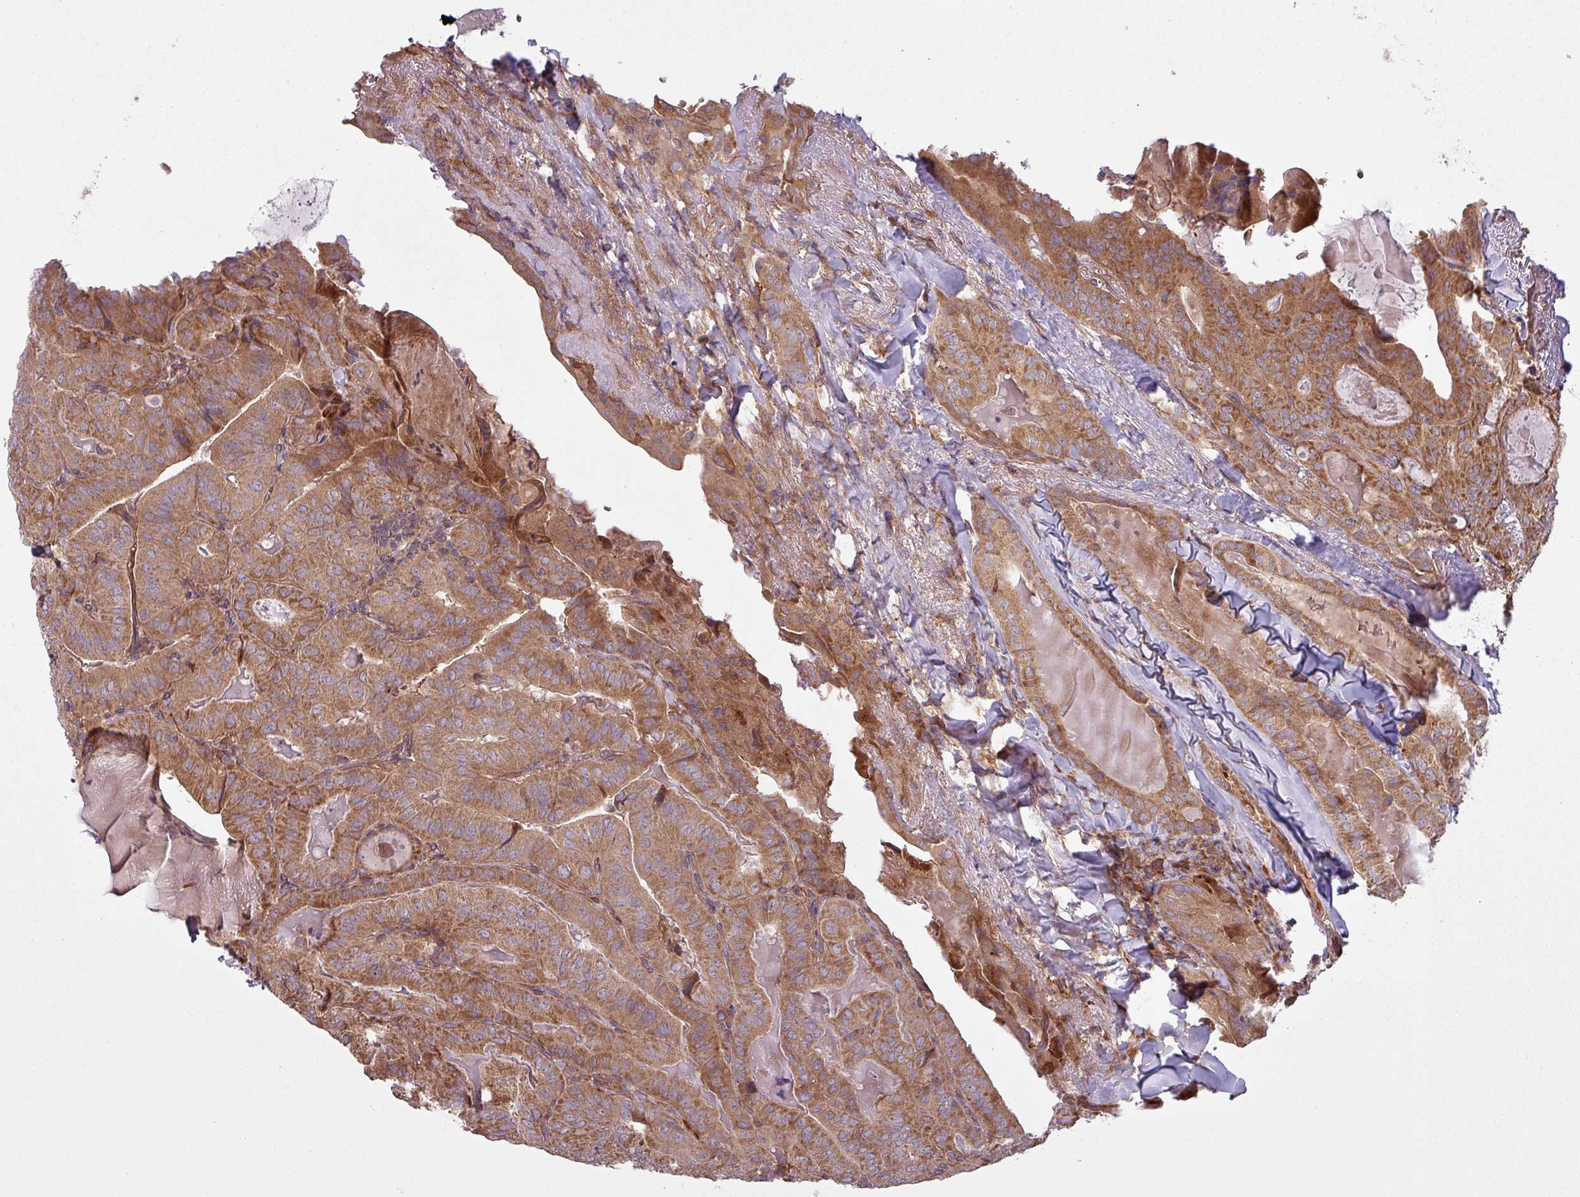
{"staining": {"intensity": "strong", "quantity": ">75%", "location": "cytoplasmic/membranous"}, "tissue": "thyroid cancer", "cell_type": "Tumor cells", "image_type": "cancer", "snomed": [{"axis": "morphology", "description": "Papillary adenocarcinoma, NOS"}, {"axis": "topography", "description": "Thyroid gland"}], "caption": "IHC of human thyroid cancer demonstrates high levels of strong cytoplasmic/membranous expression in about >75% of tumor cells.", "gene": "SNRNP25", "patient": {"sex": "female", "age": 68}}